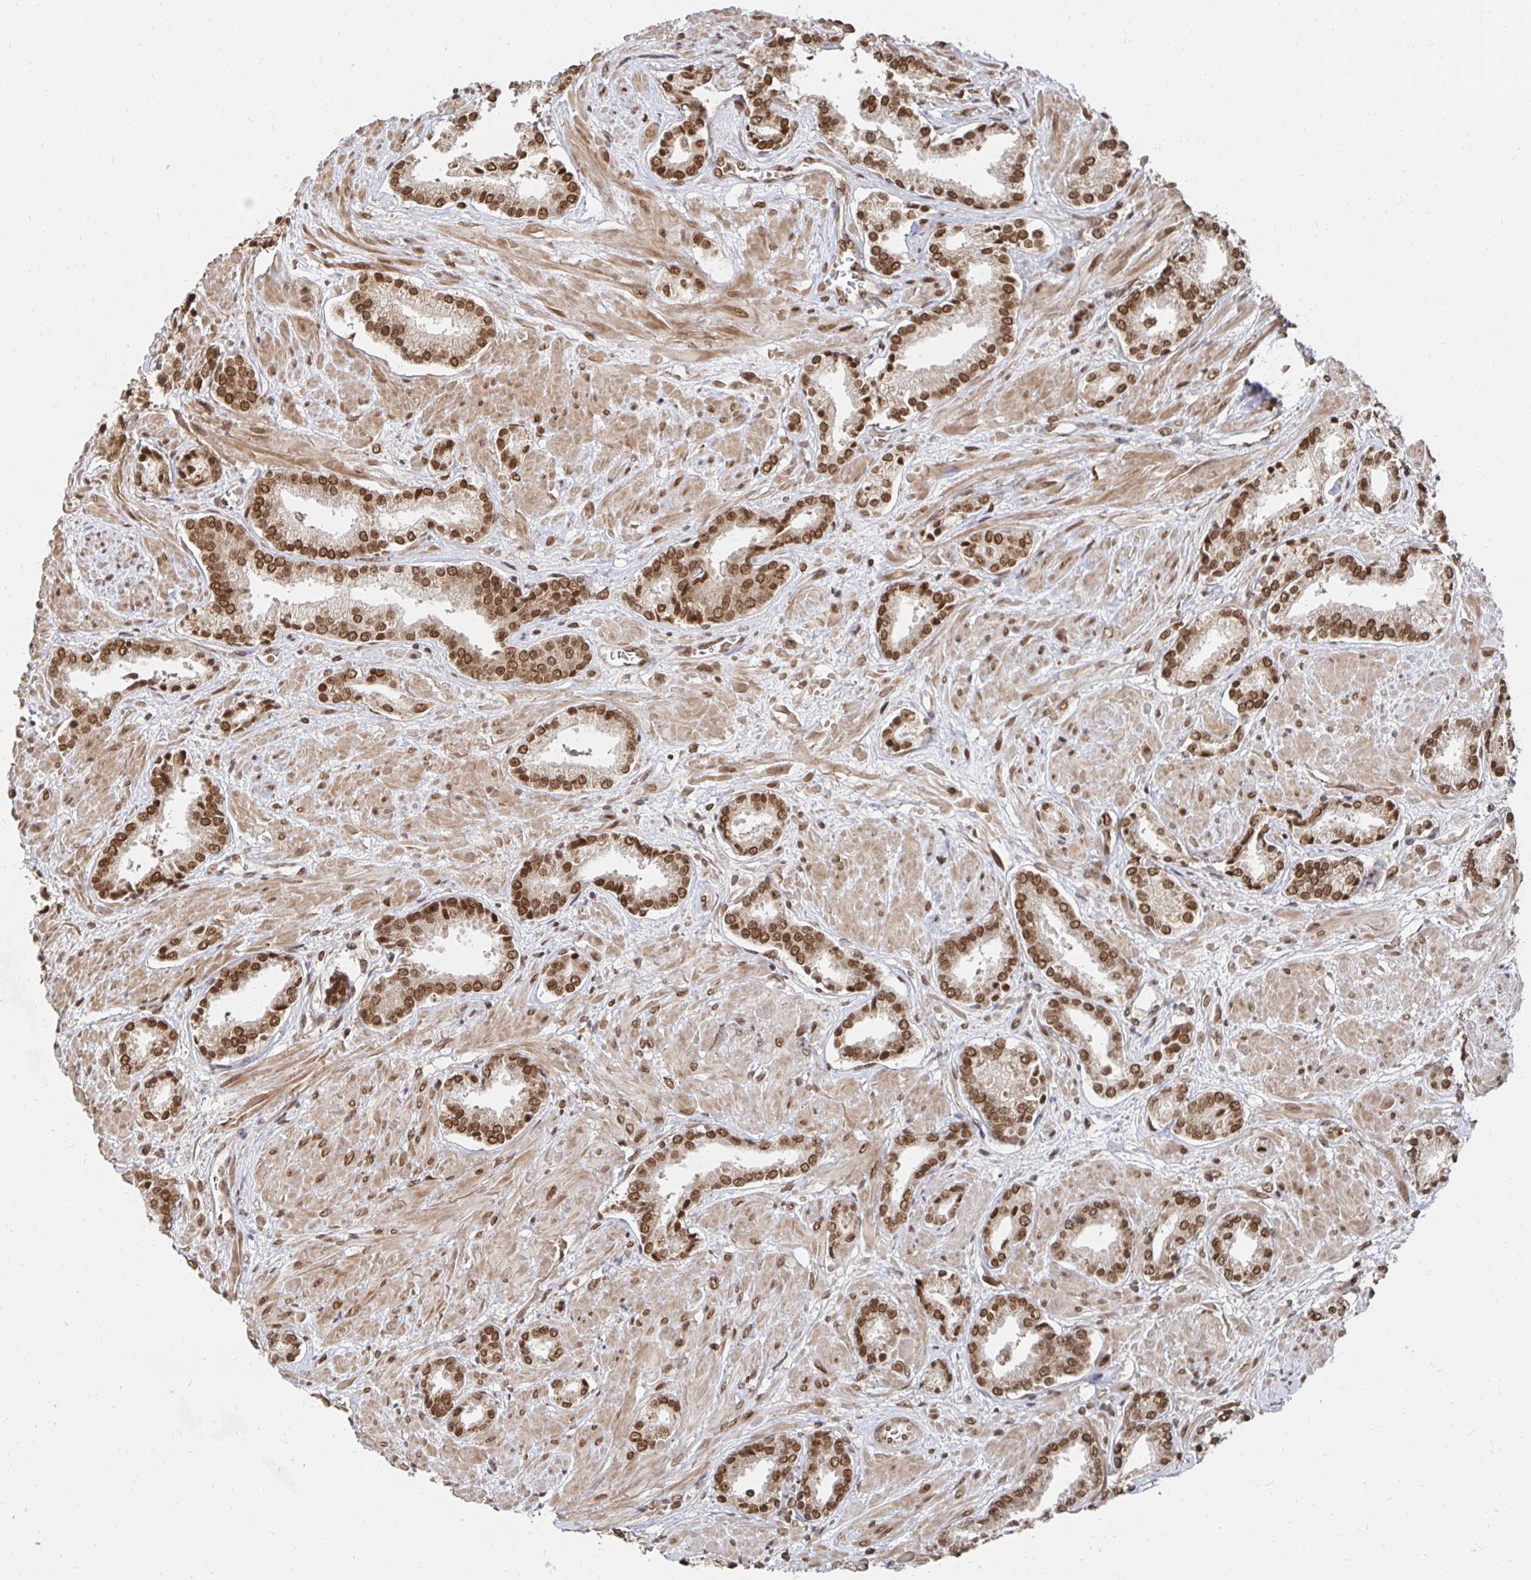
{"staining": {"intensity": "moderate", "quantity": ">75%", "location": "nuclear"}, "tissue": "prostate cancer", "cell_type": "Tumor cells", "image_type": "cancer", "snomed": [{"axis": "morphology", "description": "Adenocarcinoma, High grade"}, {"axis": "topography", "description": "Prostate"}], "caption": "A medium amount of moderate nuclear staining is appreciated in approximately >75% of tumor cells in prostate cancer tissue.", "gene": "GTF3C6", "patient": {"sex": "male", "age": 56}}